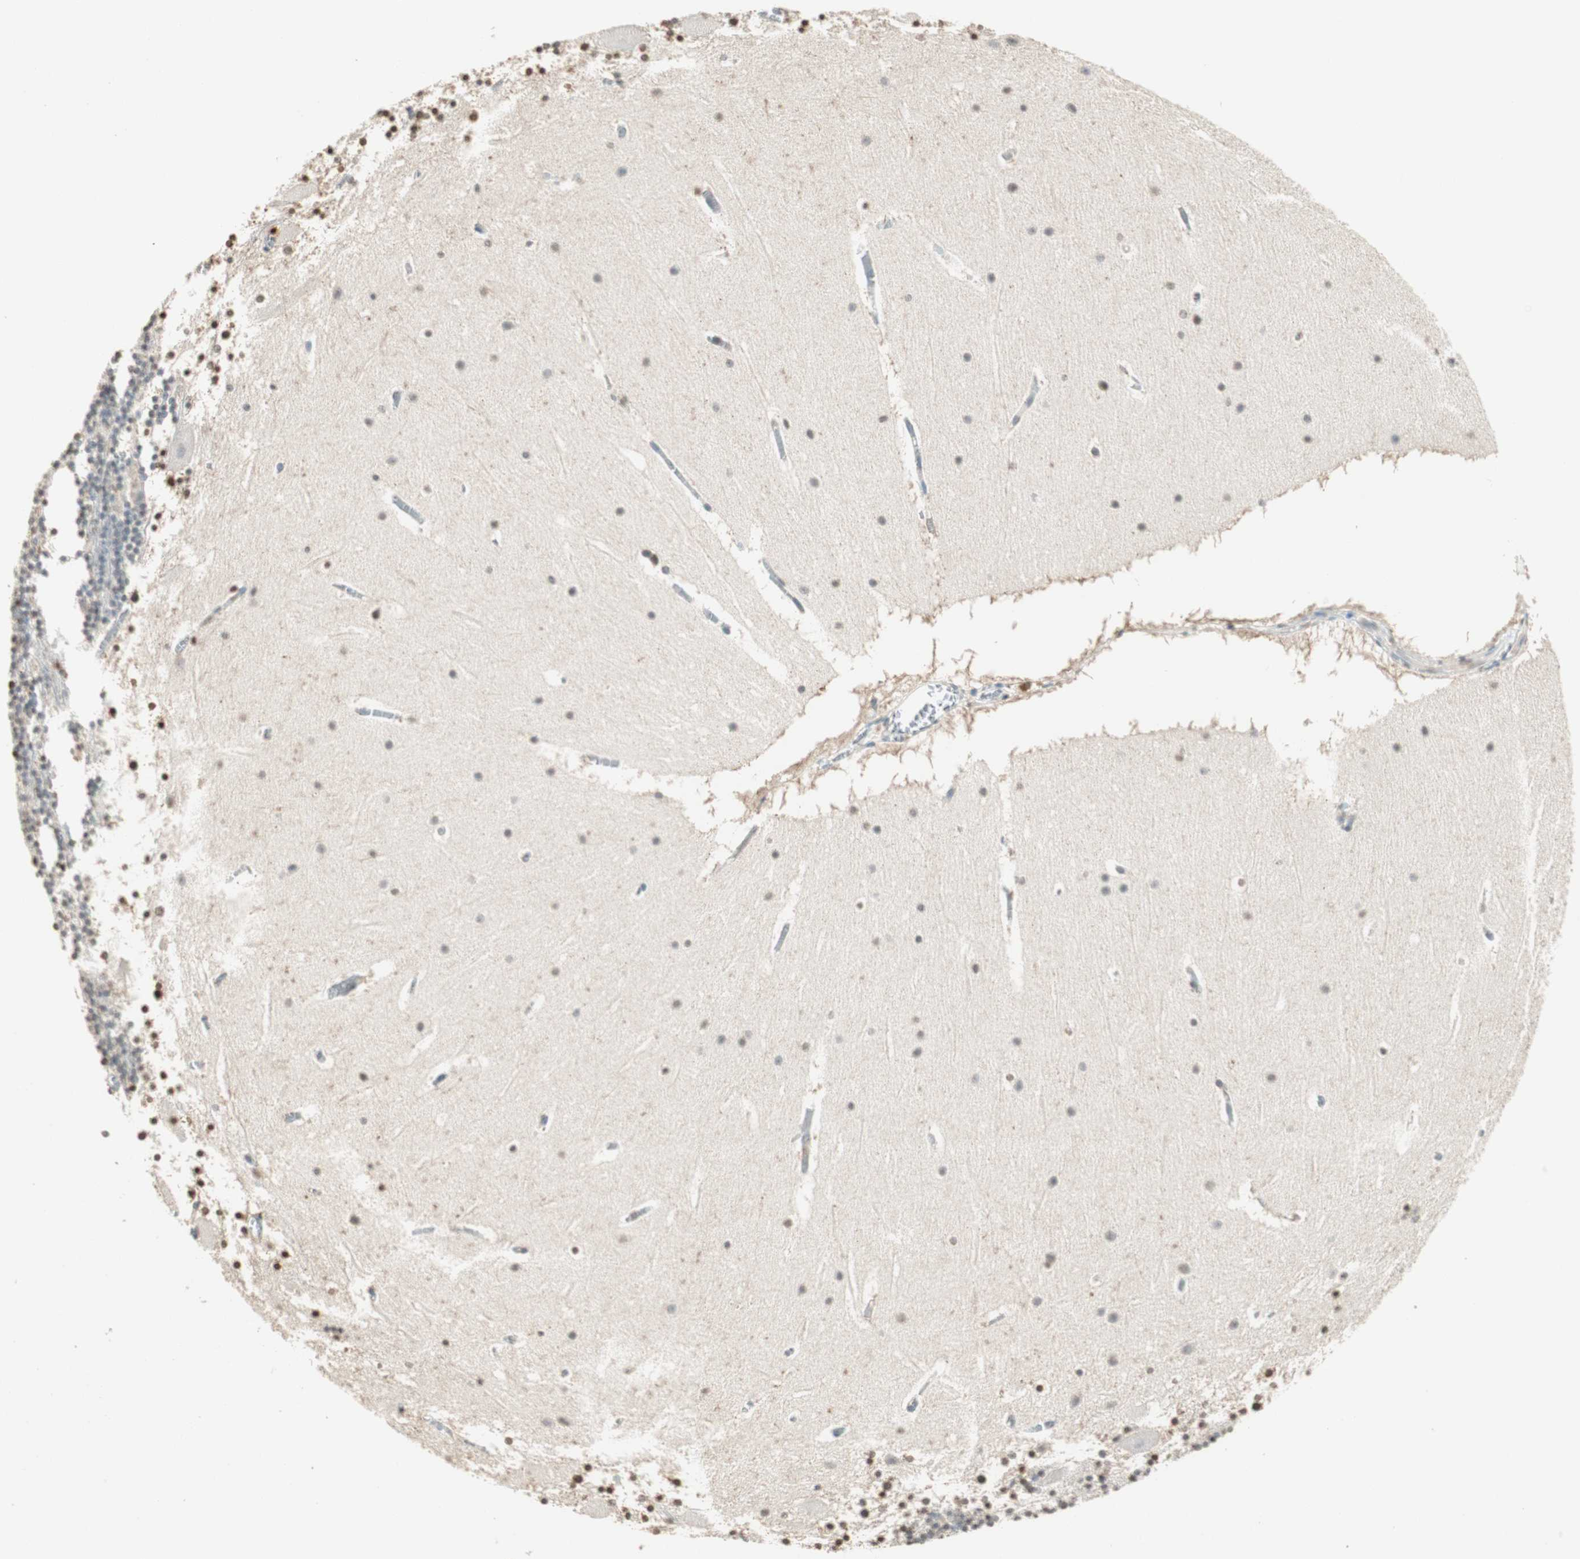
{"staining": {"intensity": "negative", "quantity": "none", "location": "none"}, "tissue": "cerebellum", "cell_type": "Cells in granular layer", "image_type": "normal", "snomed": [{"axis": "morphology", "description": "Normal tissue, NOS"}, {"axis": "topography", "description": "Cerebellum"}], "caption": "Photomicrograph shows no protein expression in cells in granular layer of benign cerebellum. (Stains: DAB immunohistochemistry (IHC) with hematoxylin counter stain, Microscopy: brightfield microscopy at high magnification).", "gene": "PRELID1", "patient": {"sex": "male", "age": 45}}